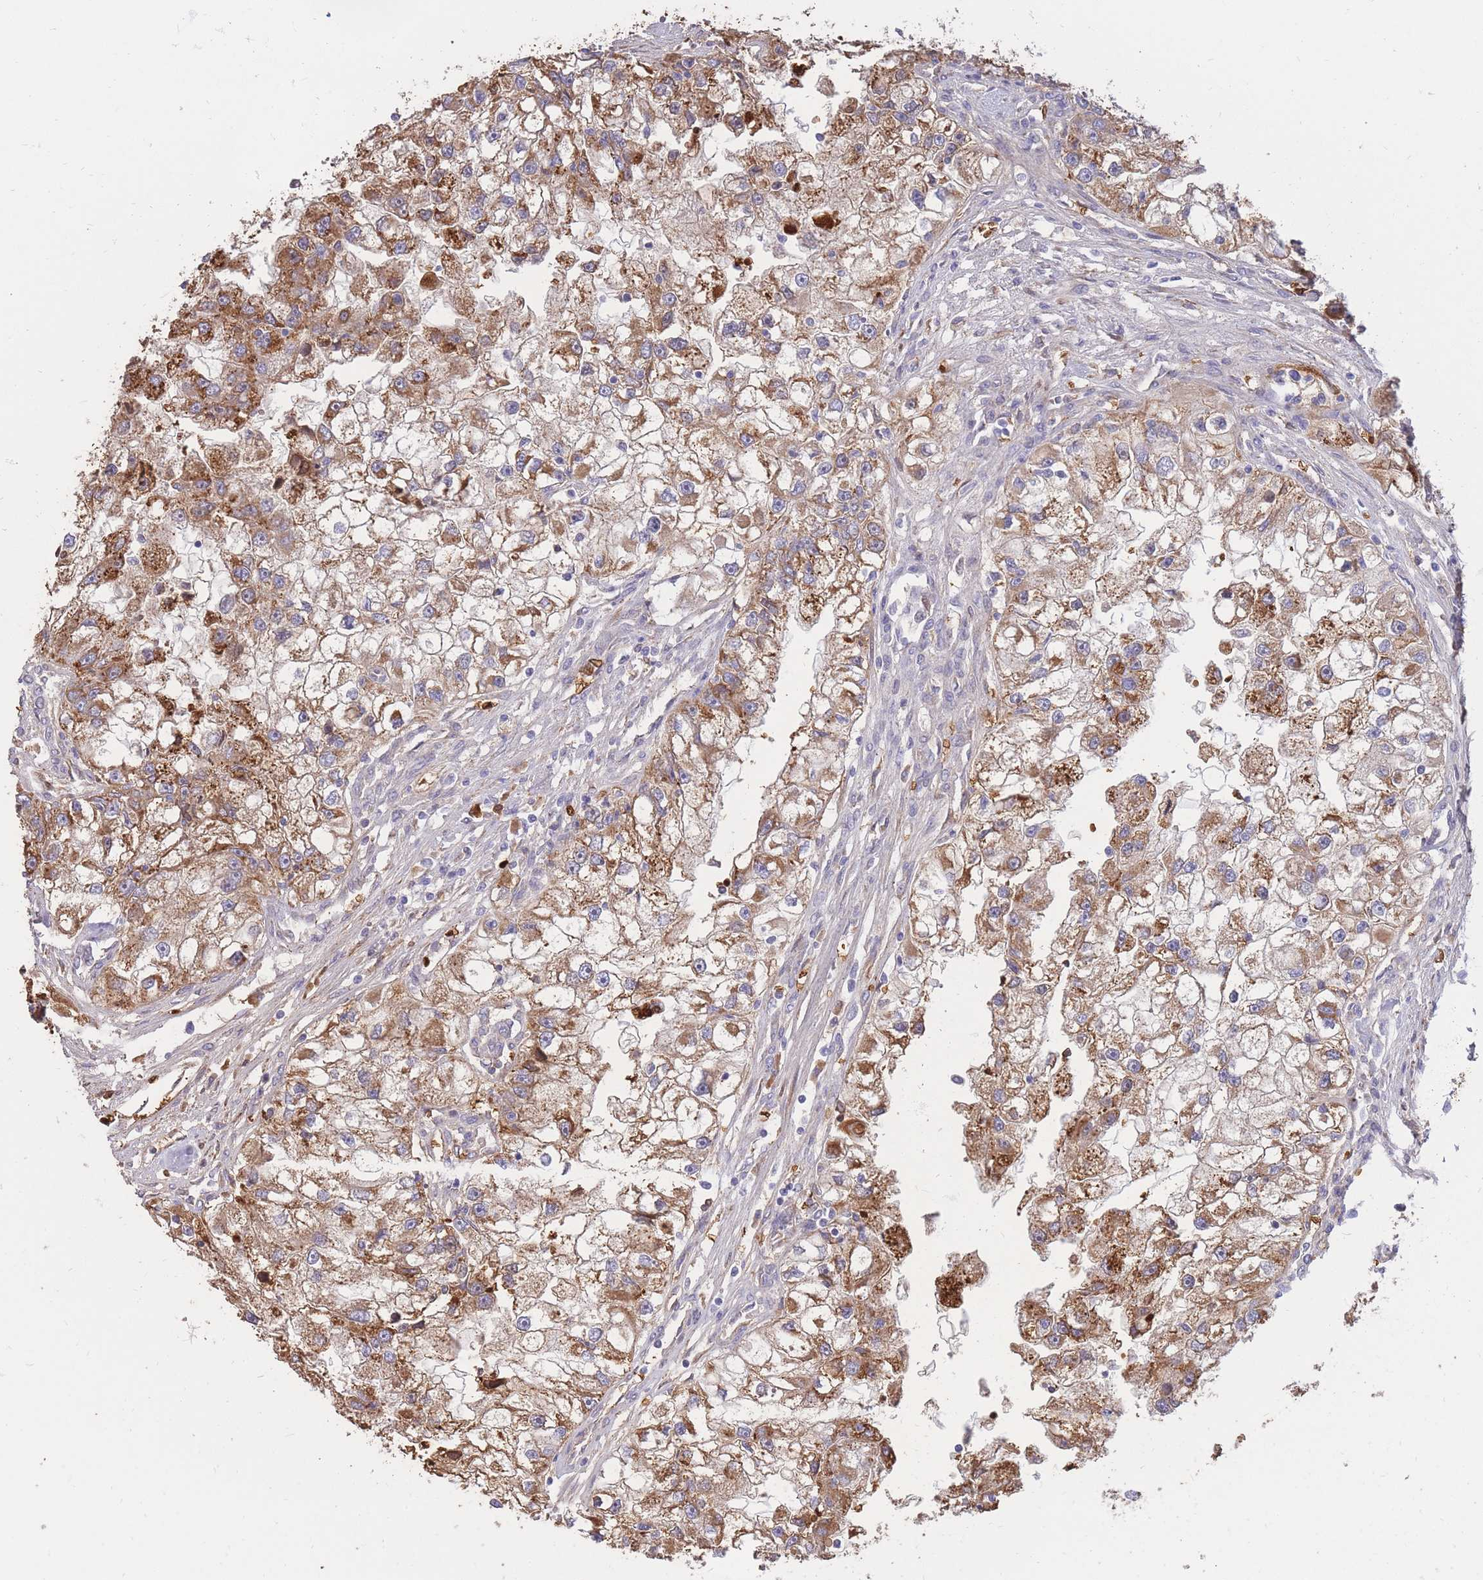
{"staining": {"intensity": "moderate", "quantity": ">75%", "location": "cytoplasmic/membranous"}, "tissue": "renal cancer", "cell_type": "Tumor cells", "image_type": "cancer", "snomed": [{"axis": "morphology", "description": "Adenocarcinoma, NOS"}, {"axis": "topography", "description": "Kidney"}], "caption": "Renal cancer stained with immunohistochemistry (IHC) shows moderate cytoplasmic/membranous staining in about >75% of tumor cells. The protein is shown in brown color, while the nuclei are stained blue.", "gene": "ATP10D", "patient": {"sex": "male", "age": 63}}